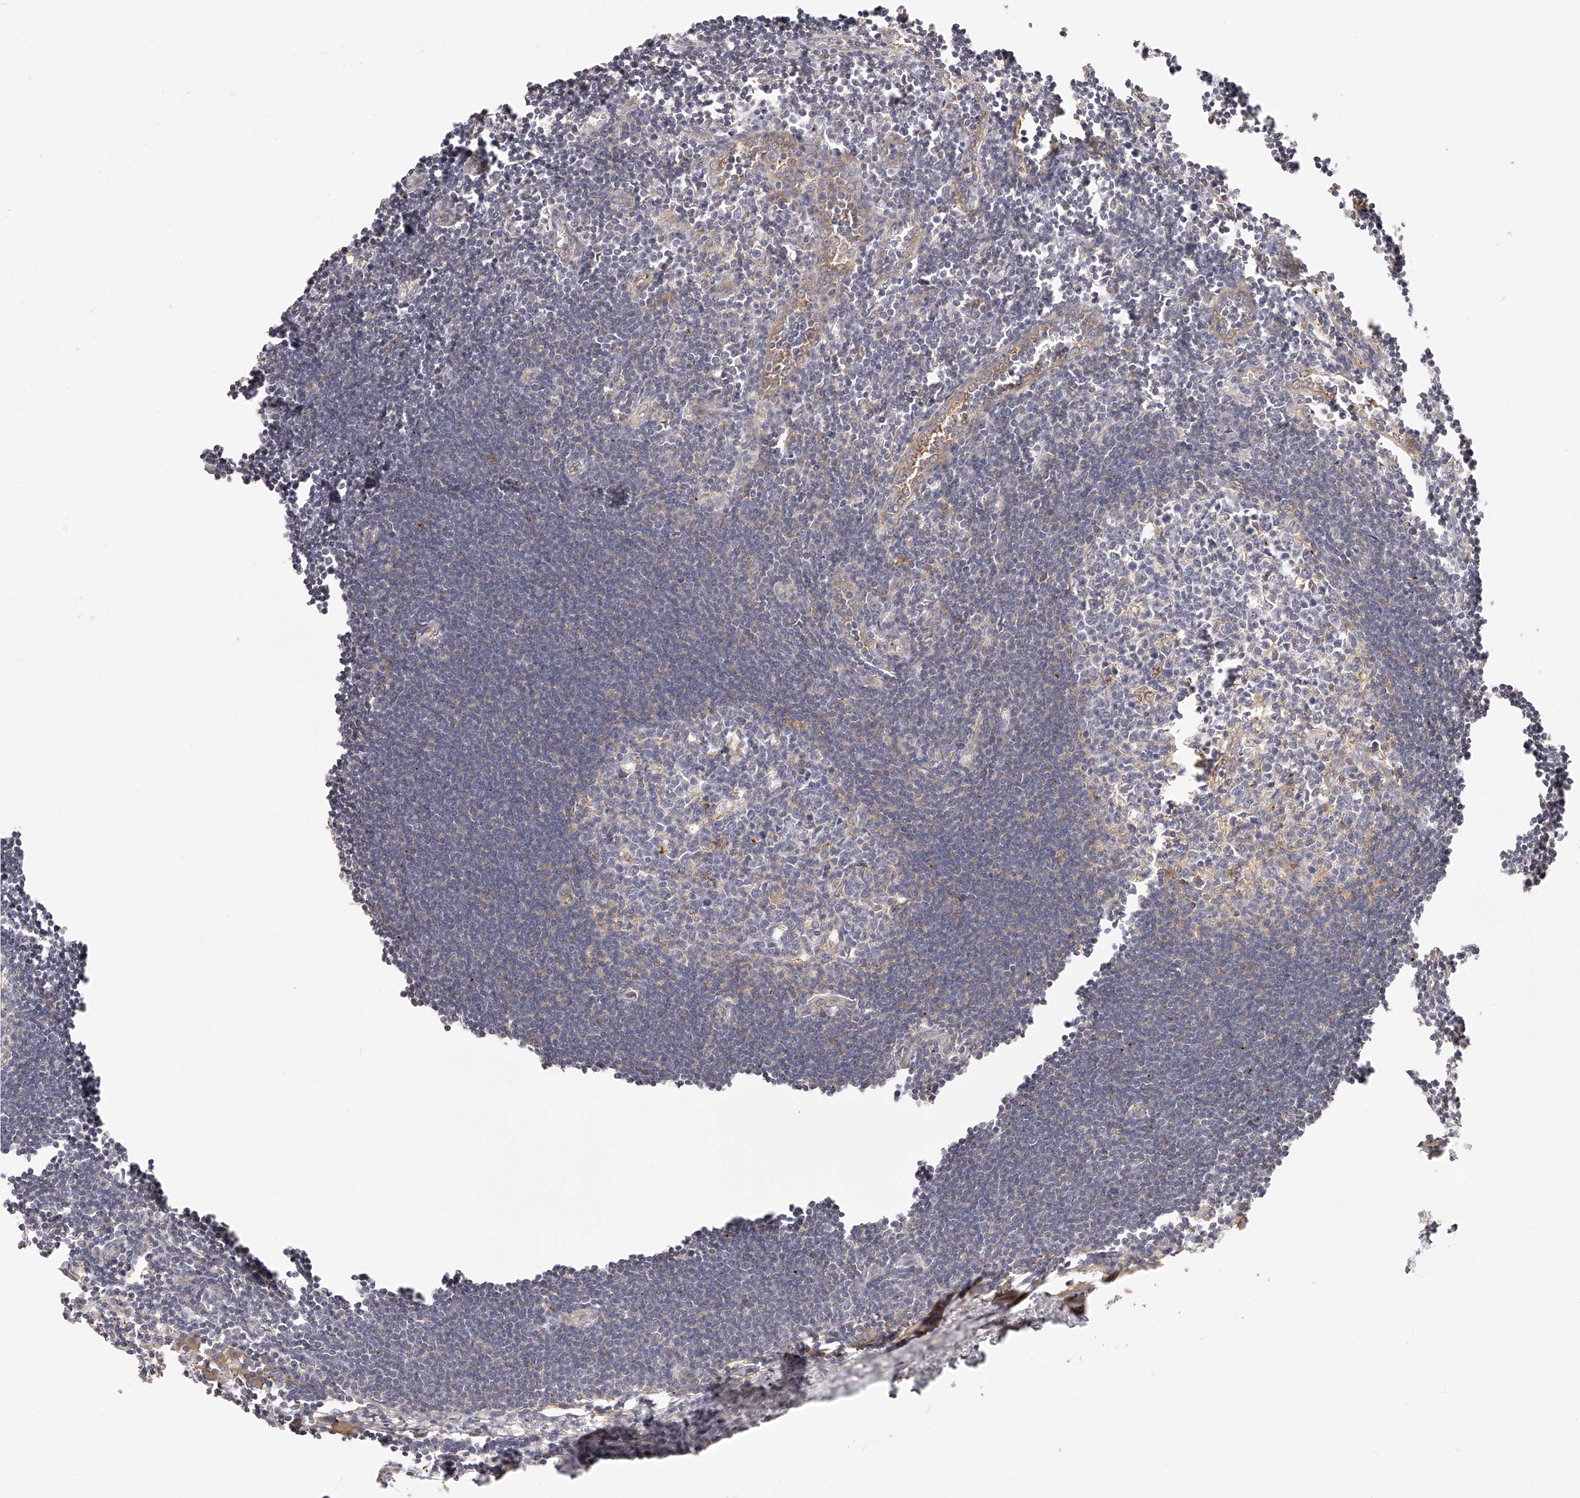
{"staining": {"intensity": "negative", "quantity": "none", "location": "none"}, "tissue": "lymph node", "cell_type": "Germinal center cells", "image_type": "normal", "snomed": [{"axis": "morphology", "description": "Normal tissue, NOS"}, {"axis": "morphology", "description": "Malignant melanoma, Metastatic site"}, {"axis": "topography", "description": "Lymph node"}], "caption": "IHC micrograph of normal lymph node: lymph node stained with DAB (3,3'-diaminobenzidine) shows no significant protein expression in germinal center cells.", "gene": "SYNC", "patient": {"sex": "male", "age": 41}}